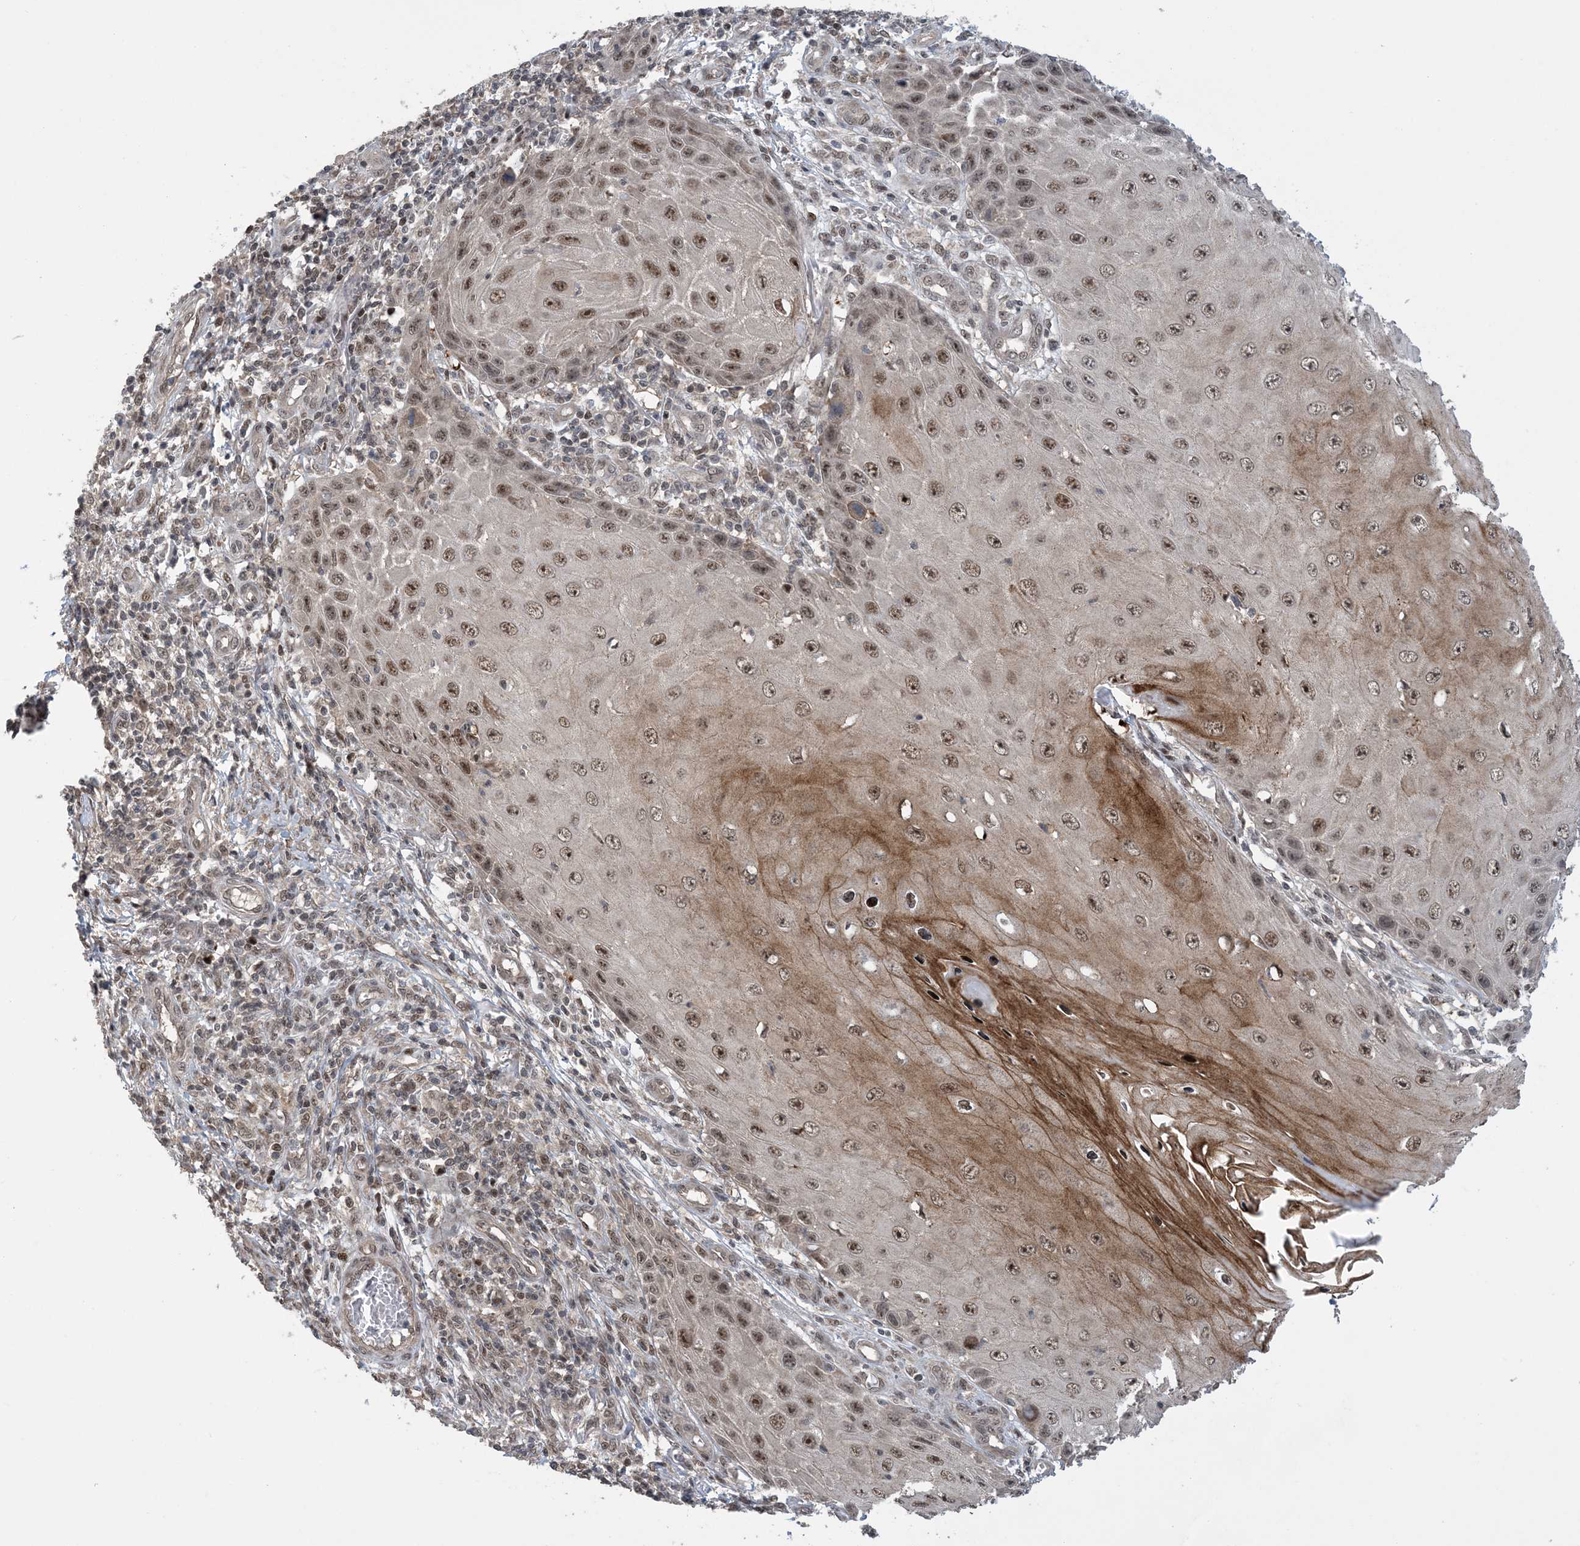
{"staining": {"intensity": "moderate", "quantity": ">75%", "location": "cytoplasmic/membranous,nuclear"}, "tissue": "skin cancer", "cell_type": "Tumor cells", "image_type": "cancer", "snomed": [{"axis": "morphology", "description": "Squamous cell carcinoma, NOS"}, {"axis": "topography", "description": "Skin"}], "caption": "A medium amount of moderate cytoplasmic/membranous and nuclear staining is present in approximately >75% of tumor cells in skin squamous cell carcinoma tissue. (DAB IHC with brightfield microscopy, high magnification).", "gene": "ZNF710", "patient": {"sex": "female", "age": 73}}